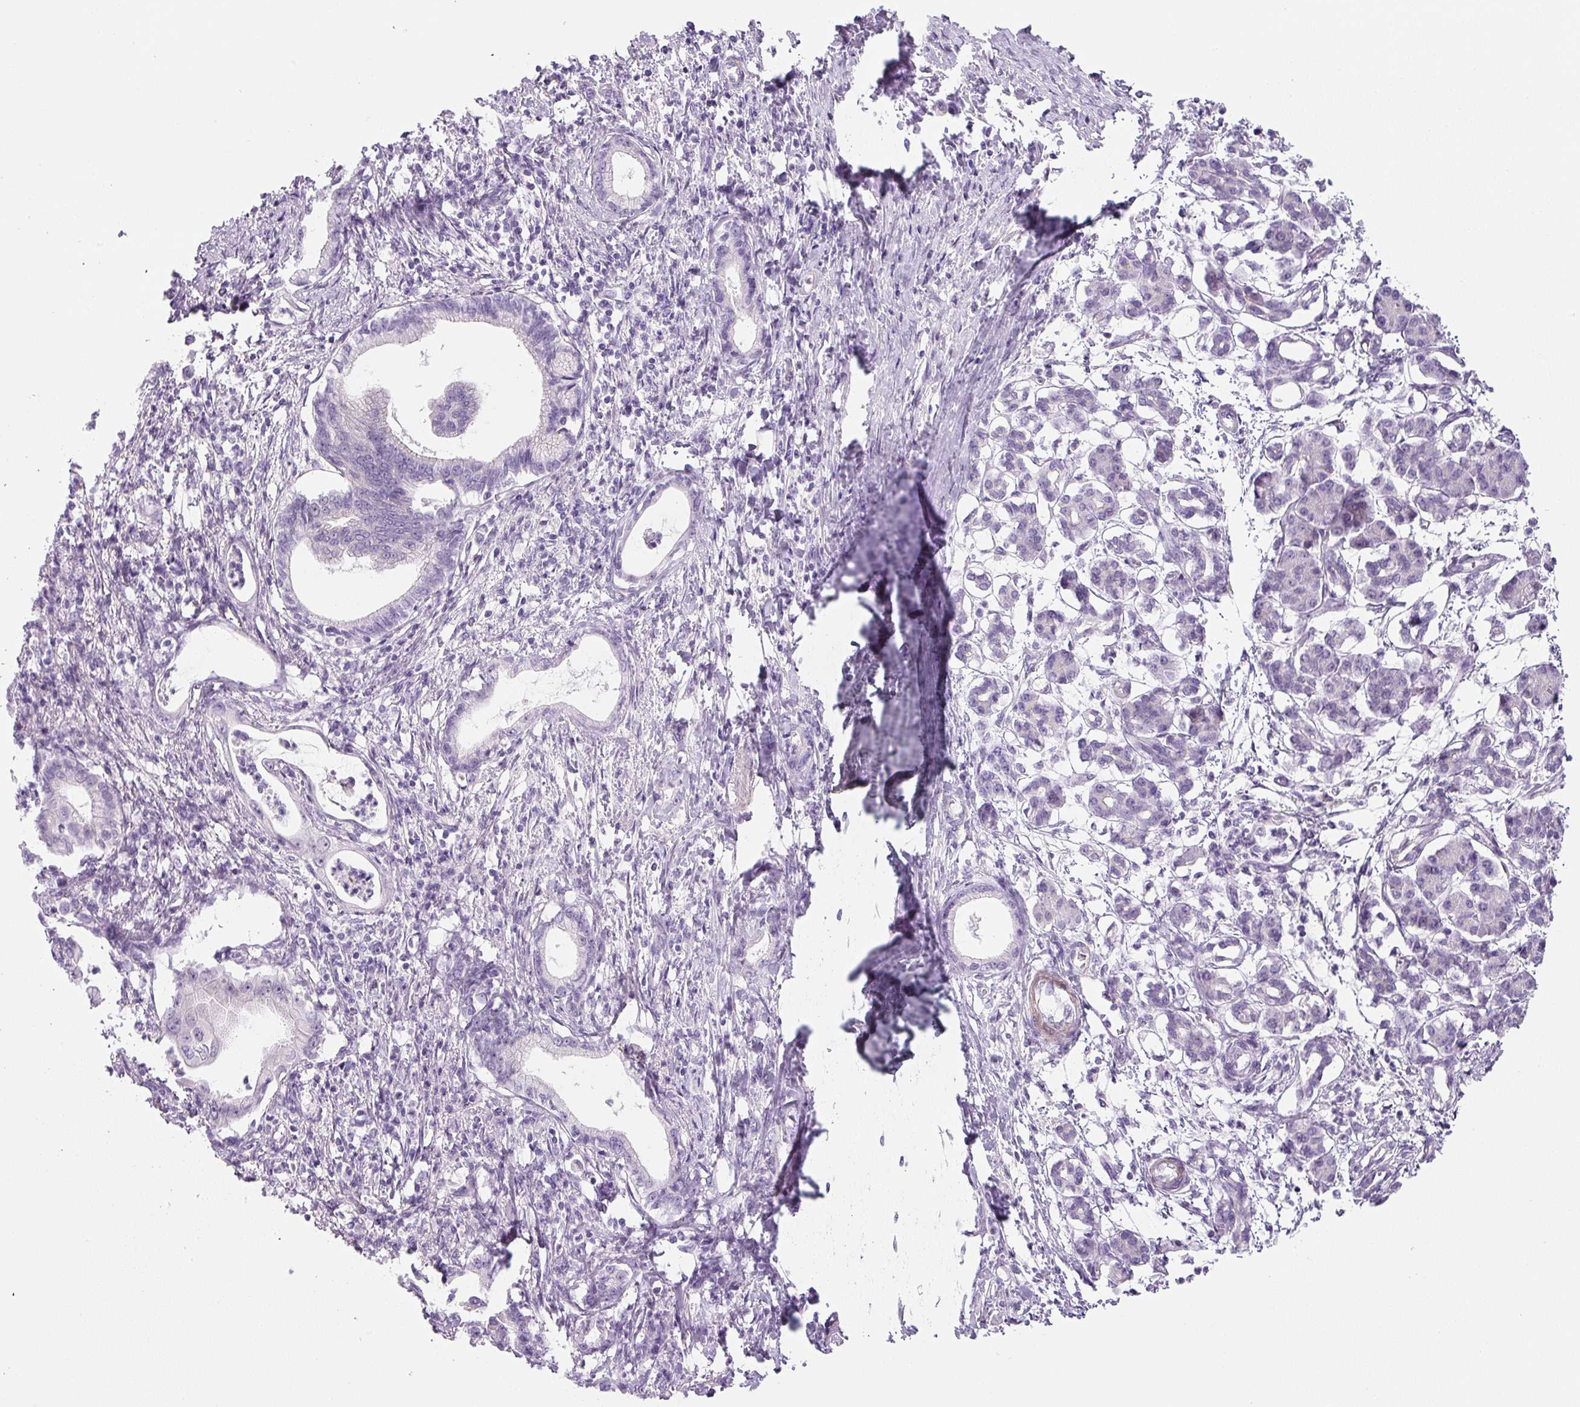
{"staining": {"intensity": "negative", "quantity": "none", "location": "none"}, "tissue": "pancreatic cancer", "cell_type": "Tumor cells", "image_type": "cancer", "snomed": [{"axis": "morphology", "description": "Adenocarcinoma, NOS"}, {"axis": "topography", "description": "Pancreas"}], "caption": "High magnification brightfield microscopy of adenocarcinoma (pancreatic) stained with DAB (brown) and counterstained with hematoxylin (blue): tumor cells show no significant staining.", "gene": "PRM1", "patient": {"sex": "female", "age": 55}}